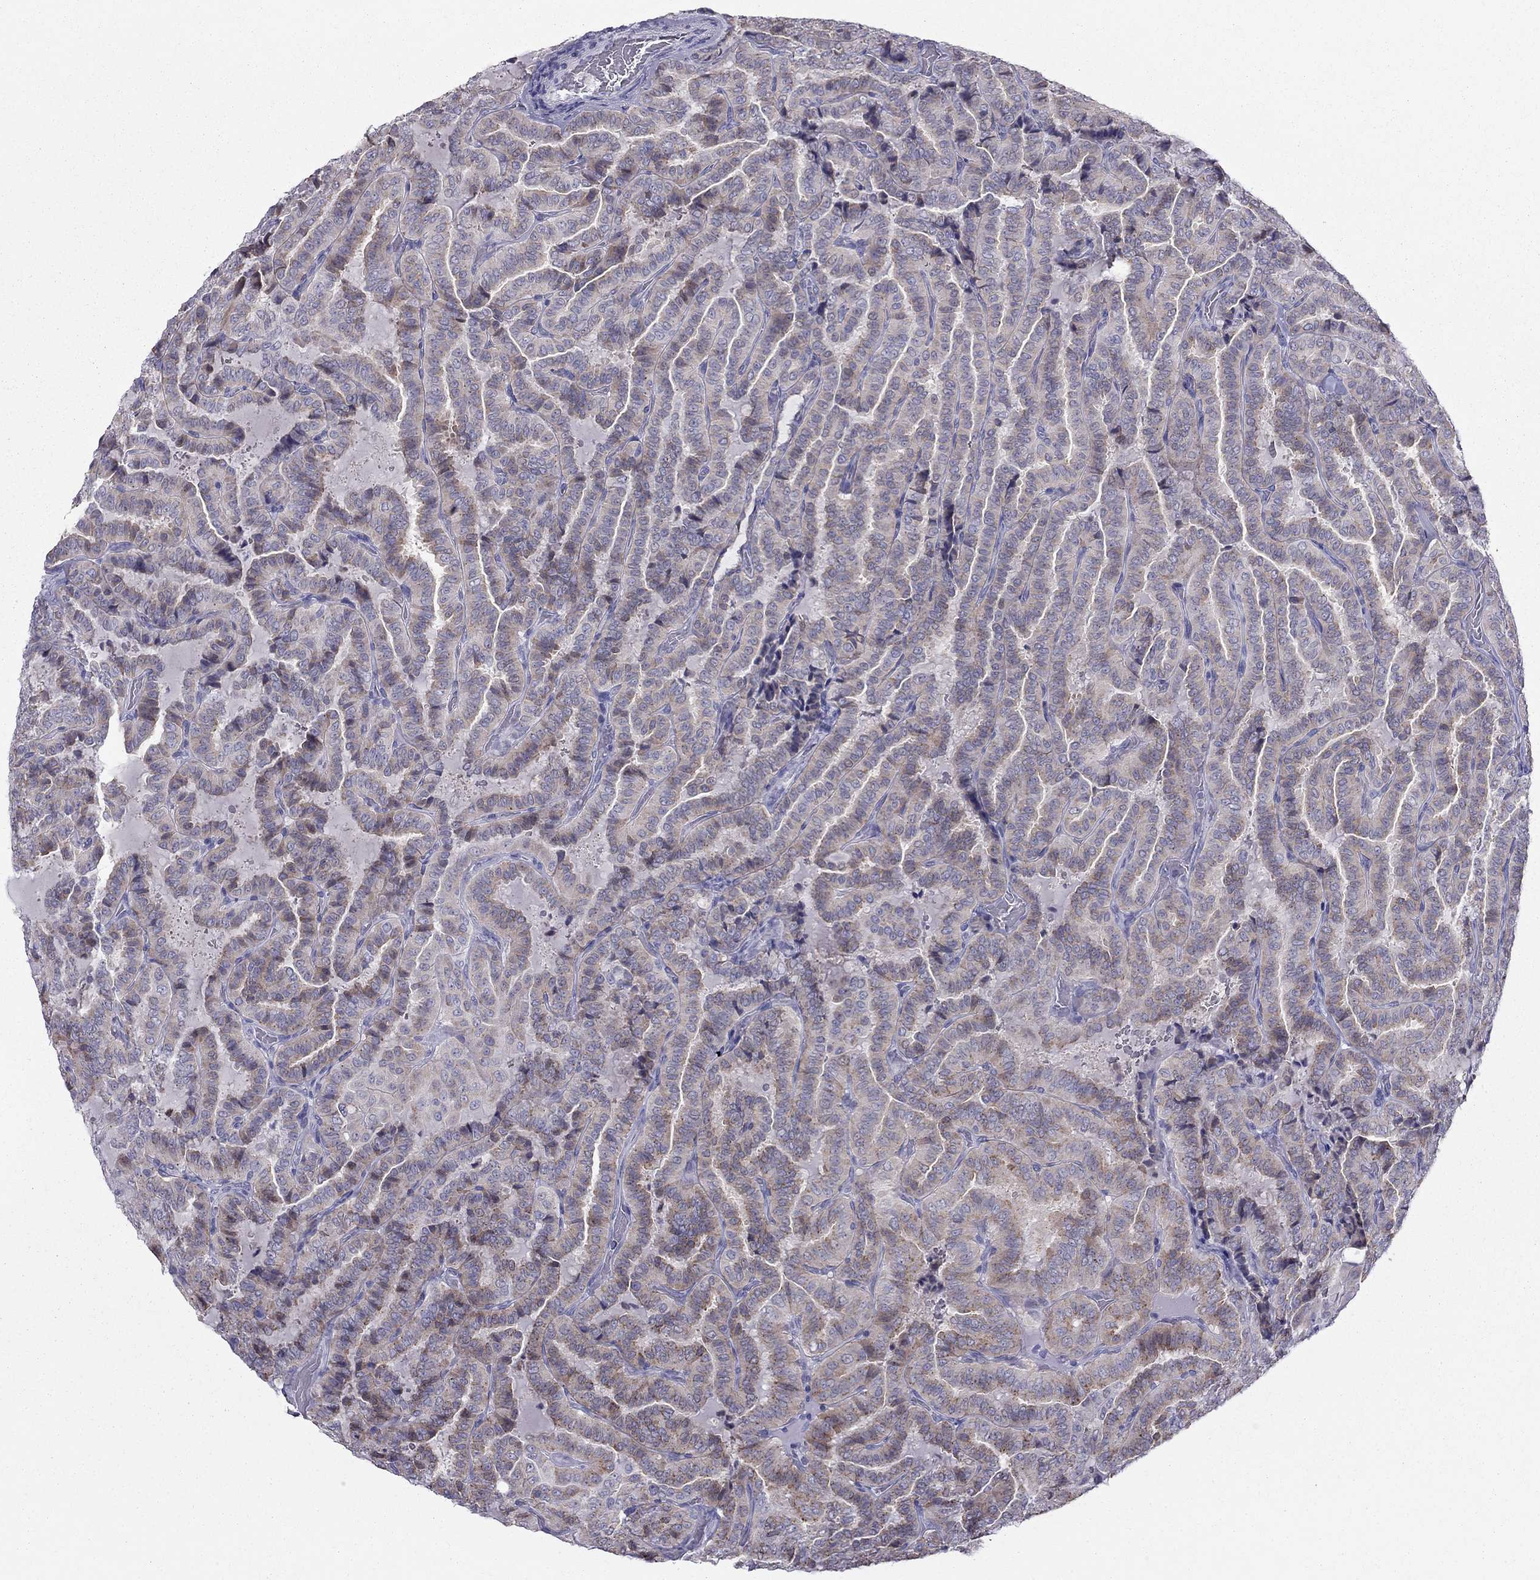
{"staining": {"intensity": "weak", "quantity": ">75%", "location": "cytoplasmic/membranous"}, "tissue": "thyroid cancer", "cell_type": "Tumor cells", "image_type": "cancer", "snomed": [{"axis": "morphology", "description": "Papillary adenocarcinoma, NOS"}, {"axis": "topography", "description": "Thyroid gland"}], "caption": "The photomicrograph demonstrates a brown stain indicating the presence of a protein in the cytoplasmic/membranous of tumor cells in thyroid papillary adenocarcinoma. (Stains: DAB in brown, nuclei in blue, Microscopy: brightfield microscopy at high magnification).", "gene": "TEX14", "patient": {"sex": "female", "age": 39}}